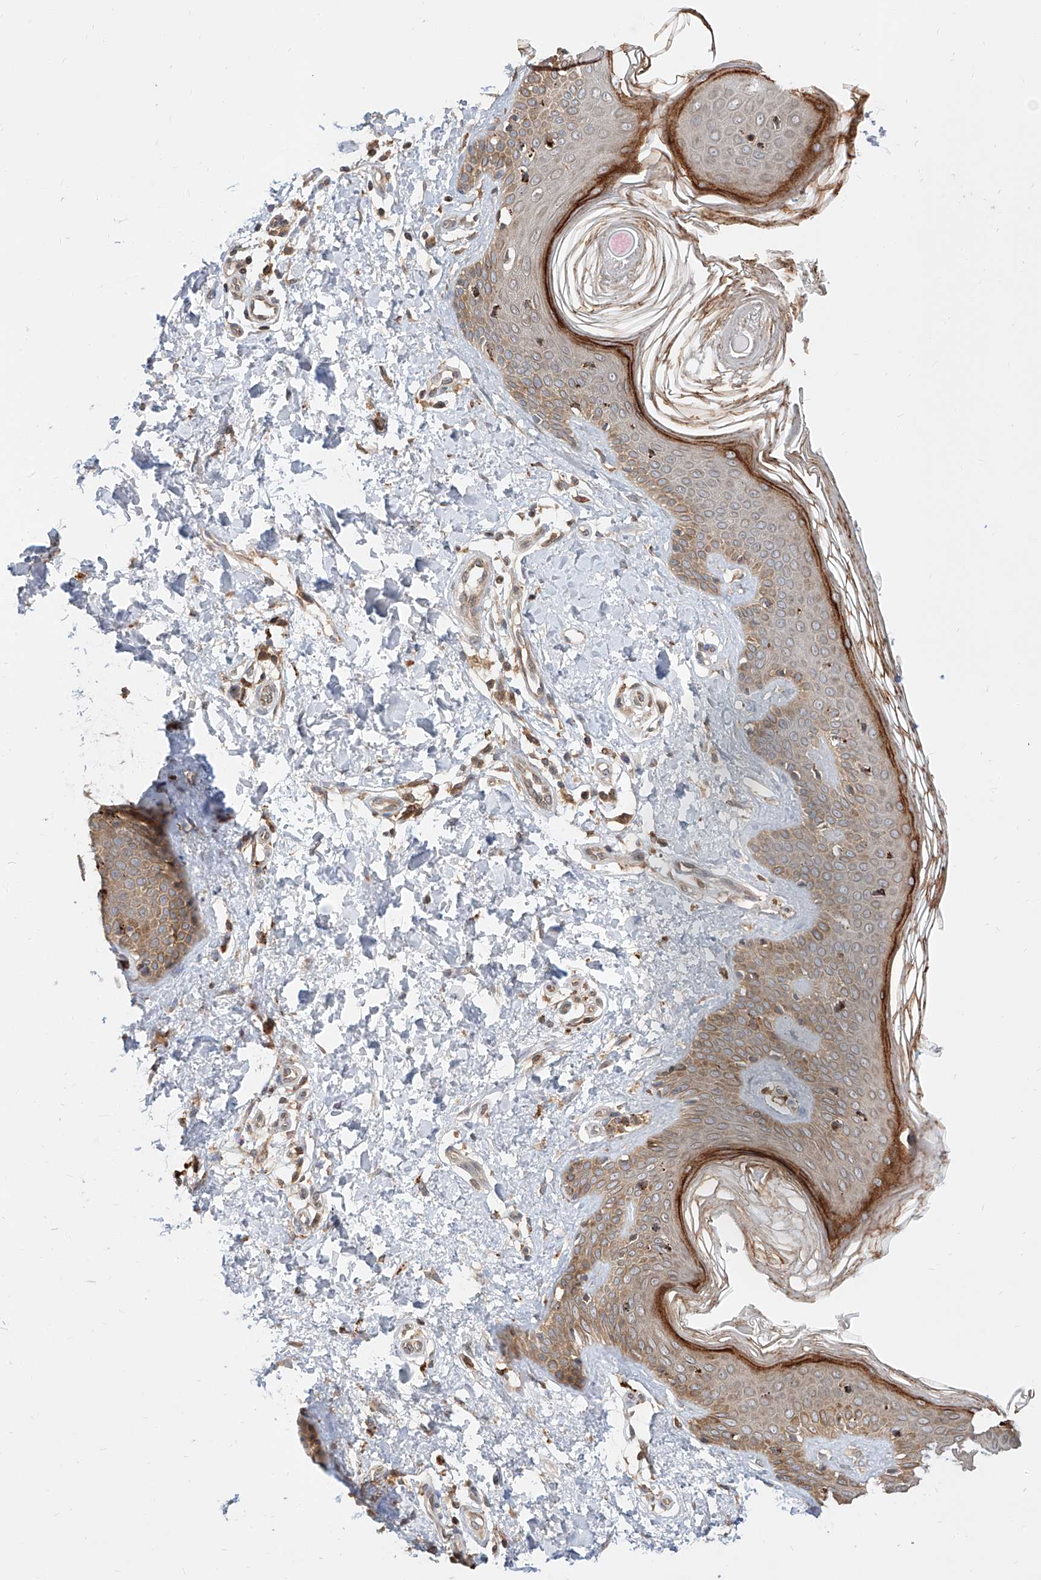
{"staining": {"intensity": "negative", "quantity": "none", "location": "none"}, "tissue": "skin", "cell_type": "Fibroblasts", "image_type": "normal", "snomed": [{"axis": "morphology", "description": "Normal tissue, NOS"}, {"axis": "topography", "description": "Skin"}], "caption": "Fibroblasts are negative for brown protein staining in unremarkable skin. (DAB (3,3'-diaminobenzidine) IHC, high magnification).", "gene": "DIRAS3", "patient": {"sex": "male", "age": 37}}